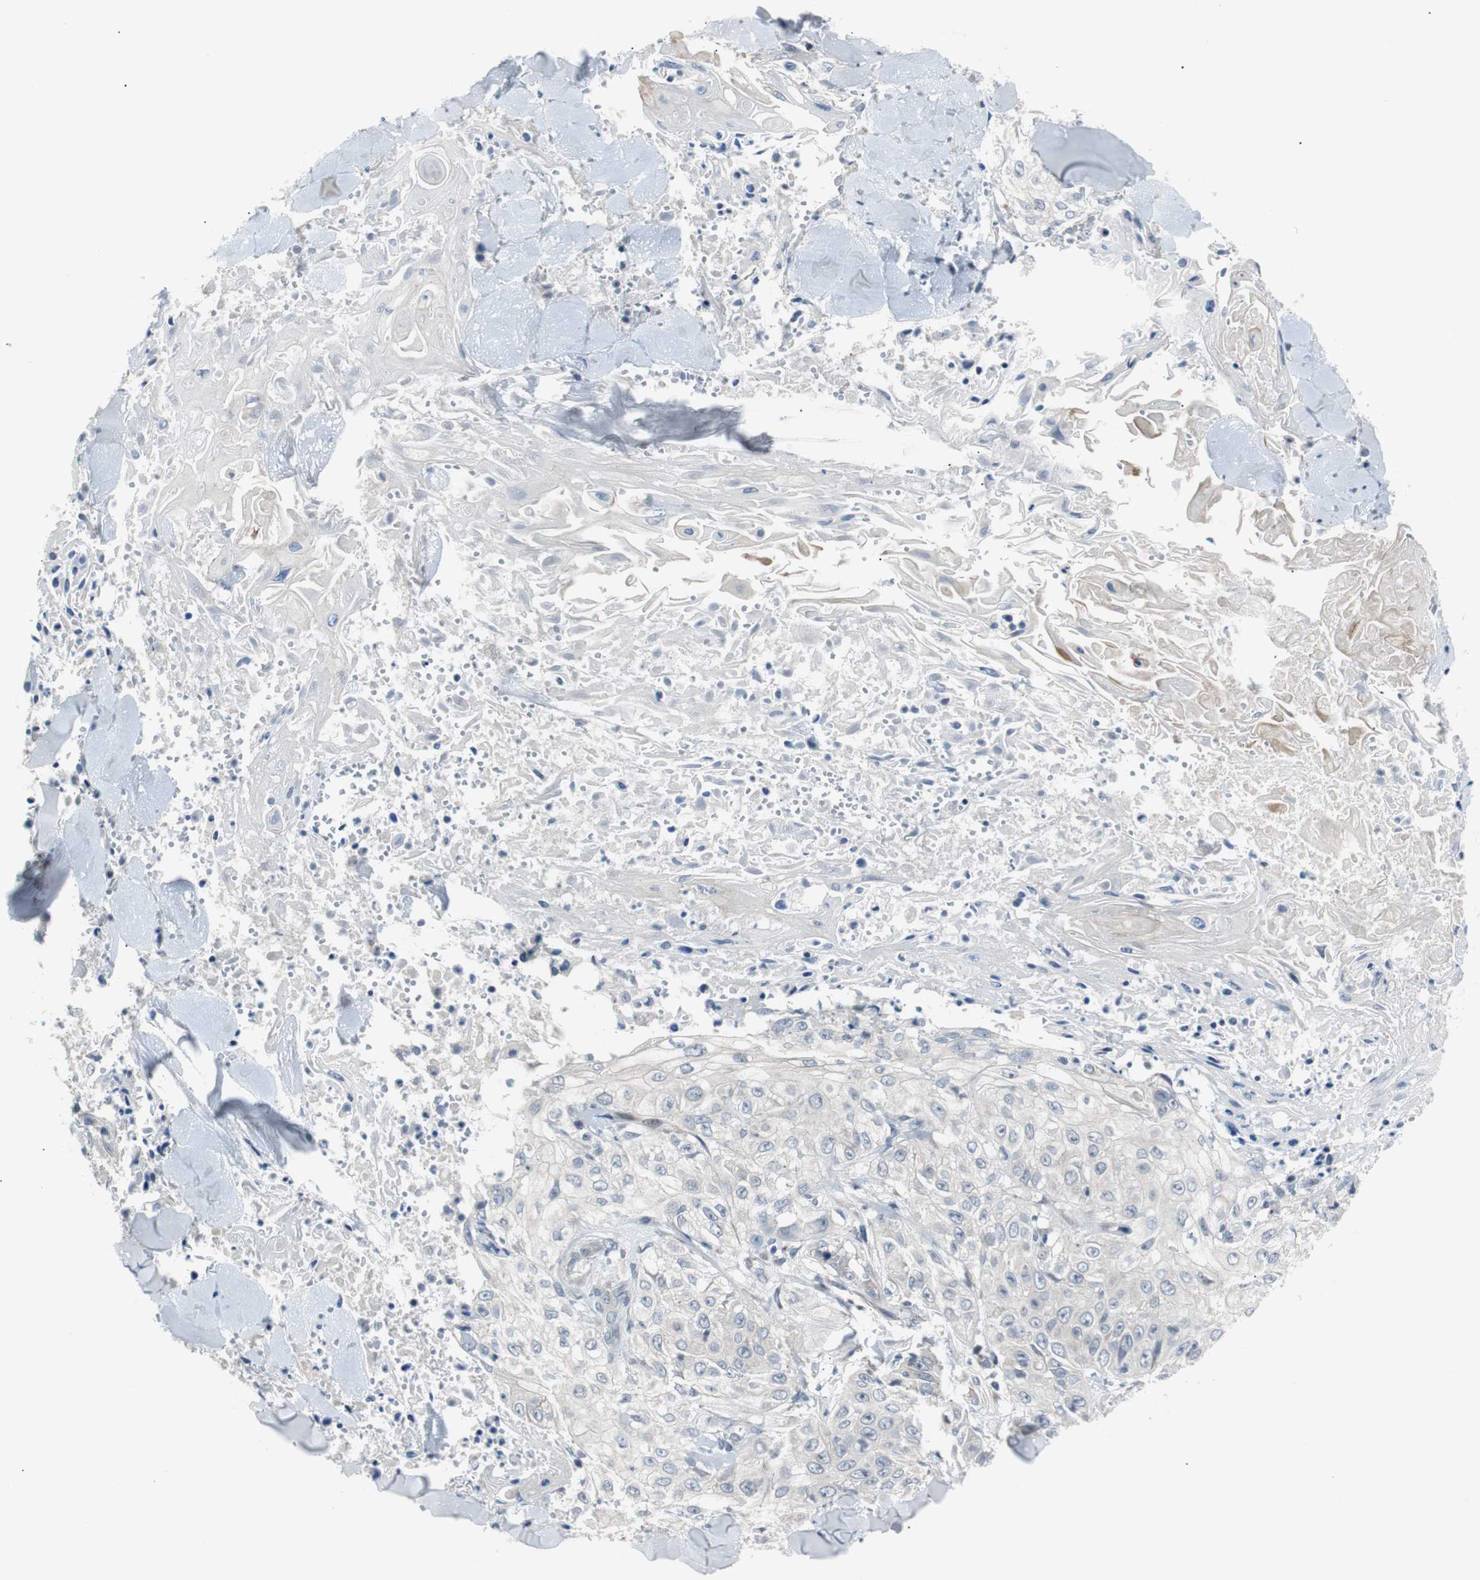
{"staining": {"intensity": "negative", "quantity": "none", "location": "none"}, "tissue": "skin cancer", "cell_type": "Tumor cells", "image_type": "cancer", "snomed": [{"axis": "morphology", "description": "Squamous cell carcinoma, NOS"}, {"axis": "topography", "description": "Skin"}], "caption": "Protein analysis of skin cancer shows no significant expression in tumor cells. The staining is performed using DAB brown chromogen with nuclei counter-stained in using hematoxylin.", "gene": "MAP2K4", "patient": {"sex": "male", "age": 86}}